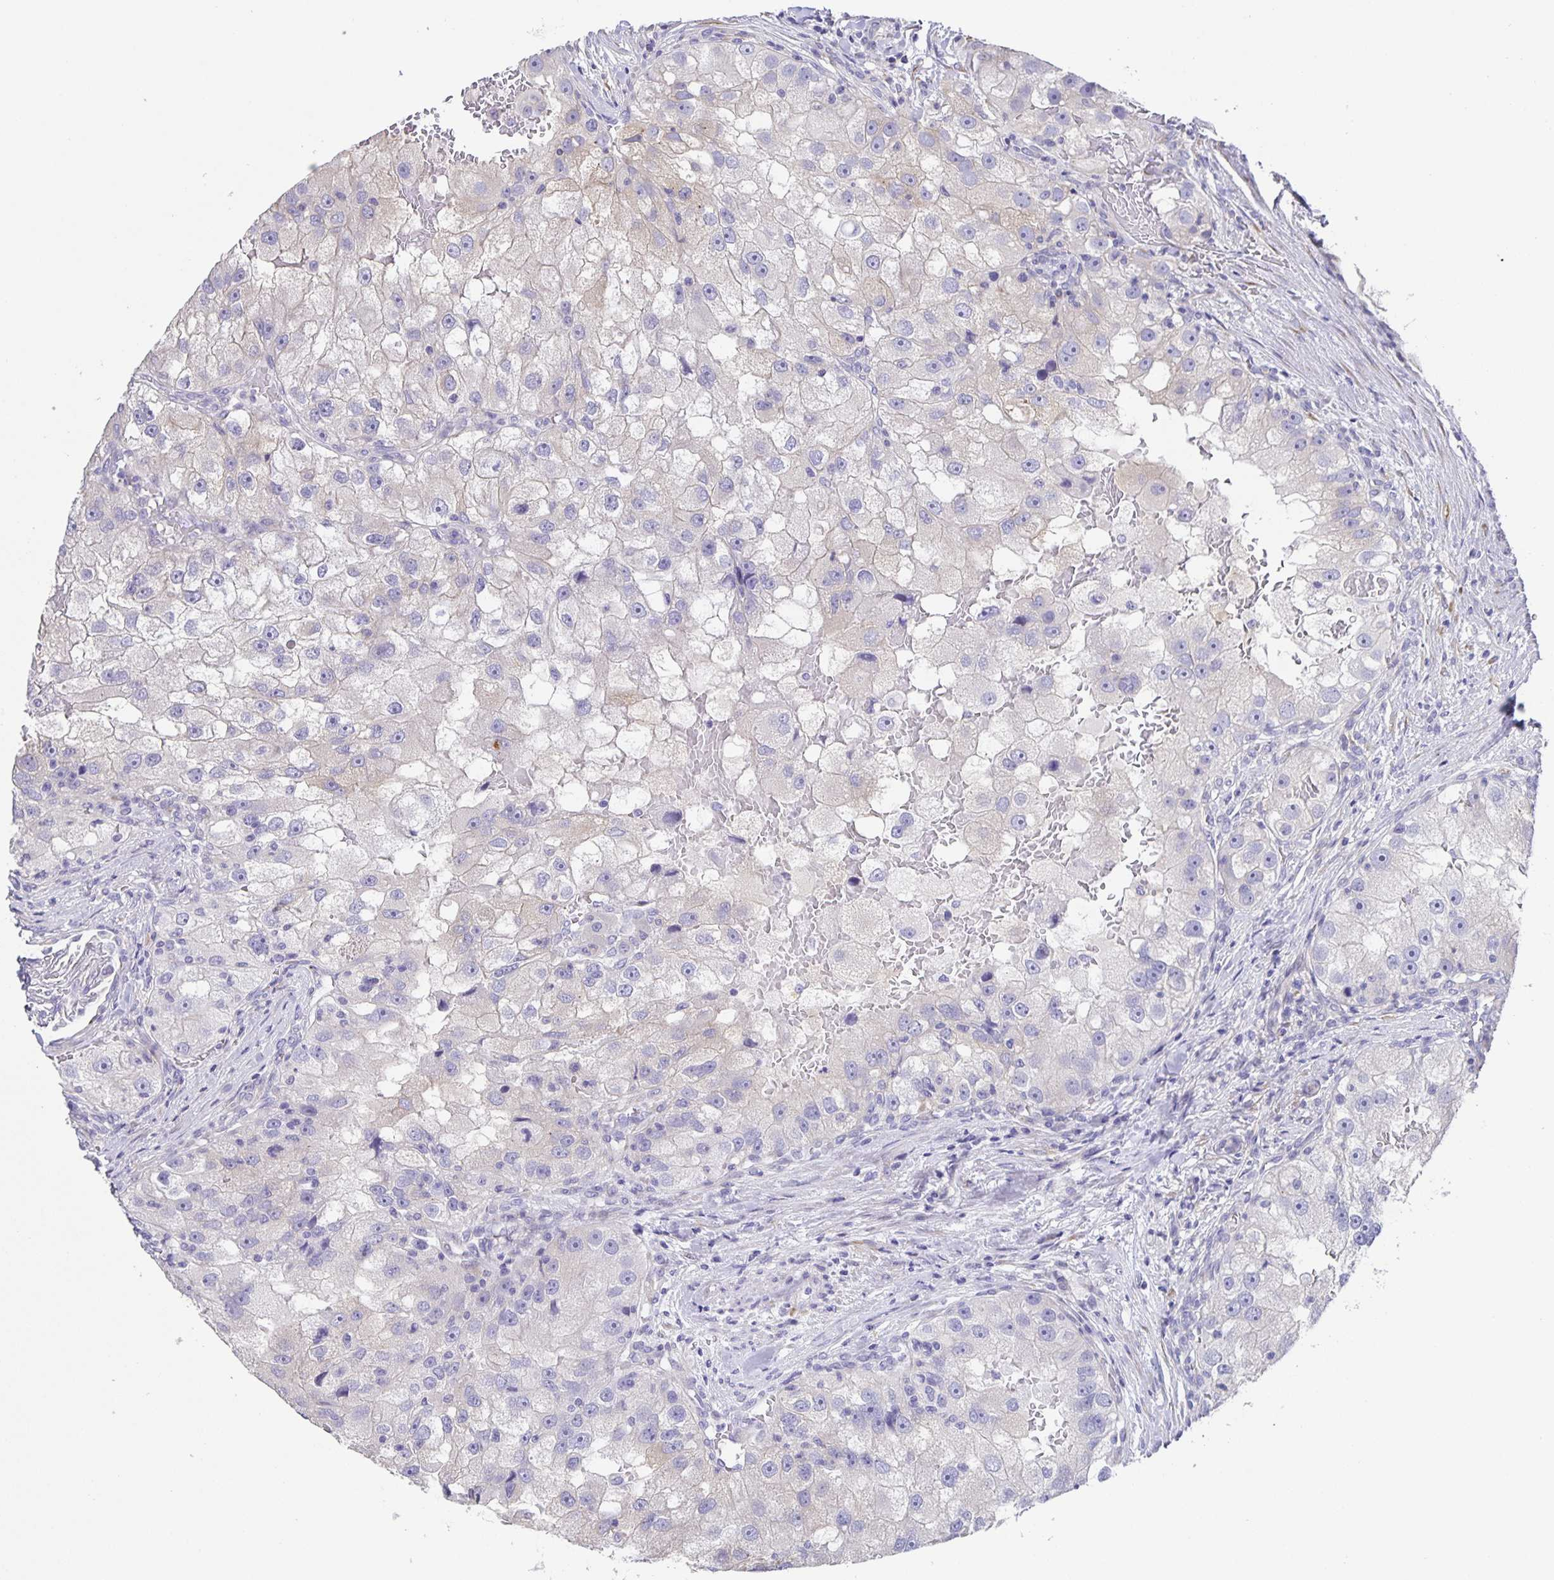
{"staining": {"intensity": "negative", "quantity": "none", "location": "none"}, "tissue": "renal cancer", "cell_type": "Tumor cells", "image_type": "cancer", "snomed": [{"axis": "morphology", "description": "Adenocarcinoma, NOS"}, {"axis": "topography", "description": "Kidney"}], "caption": "High magnification brightfield microscopy of adenocarcinoma (renal) stained with DAB (brown) and counterstained with hematoxylin (blue): tumor cells show no significant expression. (Immunohistochemistry, brightfield microscopy, high magnification).", "gene": "PRR36", "patient": {"sex": "male", "age": 63}}